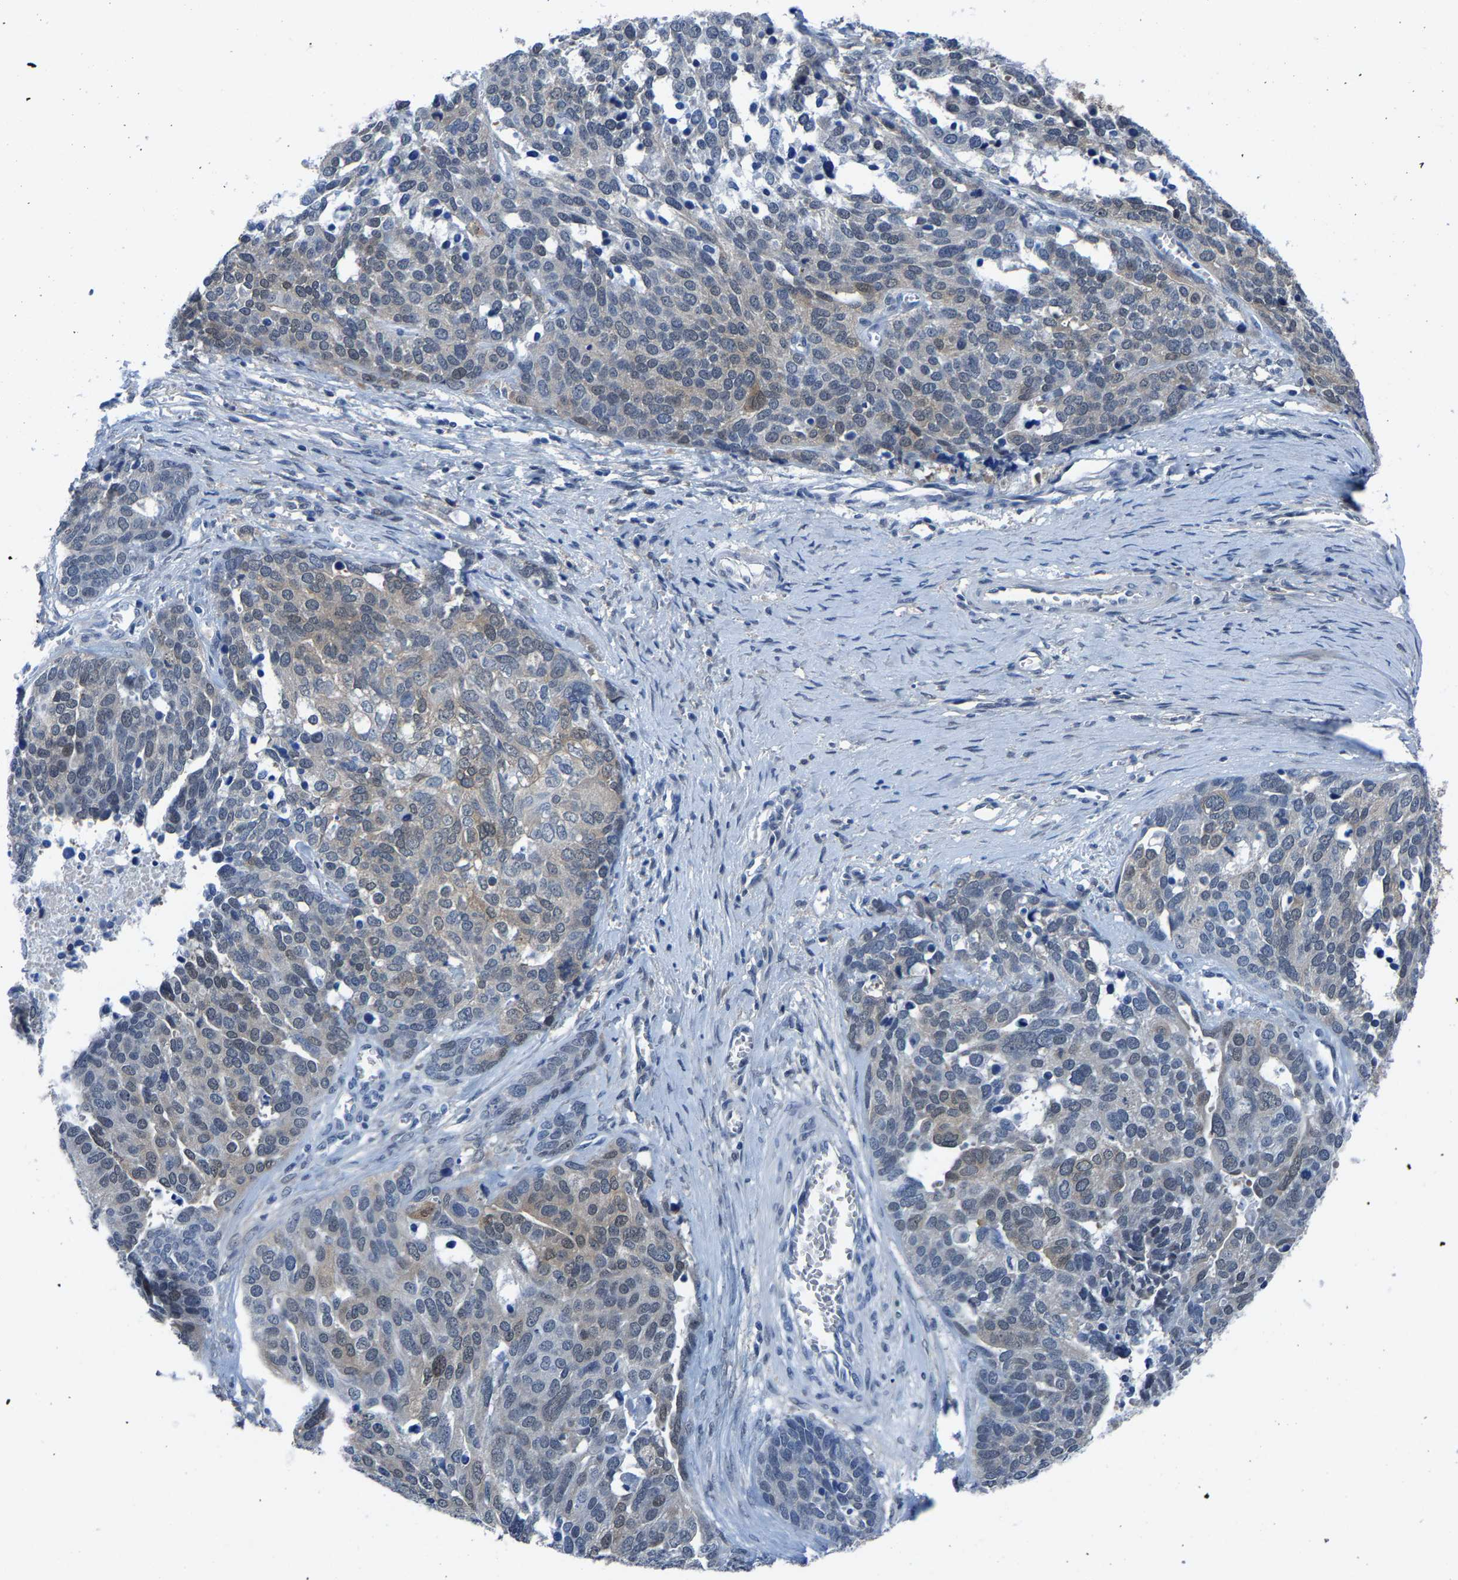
{"staining": {"intensity": "weak", "quantity": "<25%", "location": "cytoplasmic/membranous"}, "tissue": "ovarian cancer", "cell_type": "Tumor cells", "image_type": "cancer", "snomed": [{"axis": "morphology", "description": "Cystadenocarcinoma, serous, NOS"}, {"axis": "topography", "description": "Ovary"}], "caption": "IHC micrograph of neoplastic tissue: human ovarian serous cystadenocarcinoma stained with DAB exhibits no significant protein positivity in tumor cells.", "gene": "SSH3", "patient": {"sex": "female", "age": 44}}